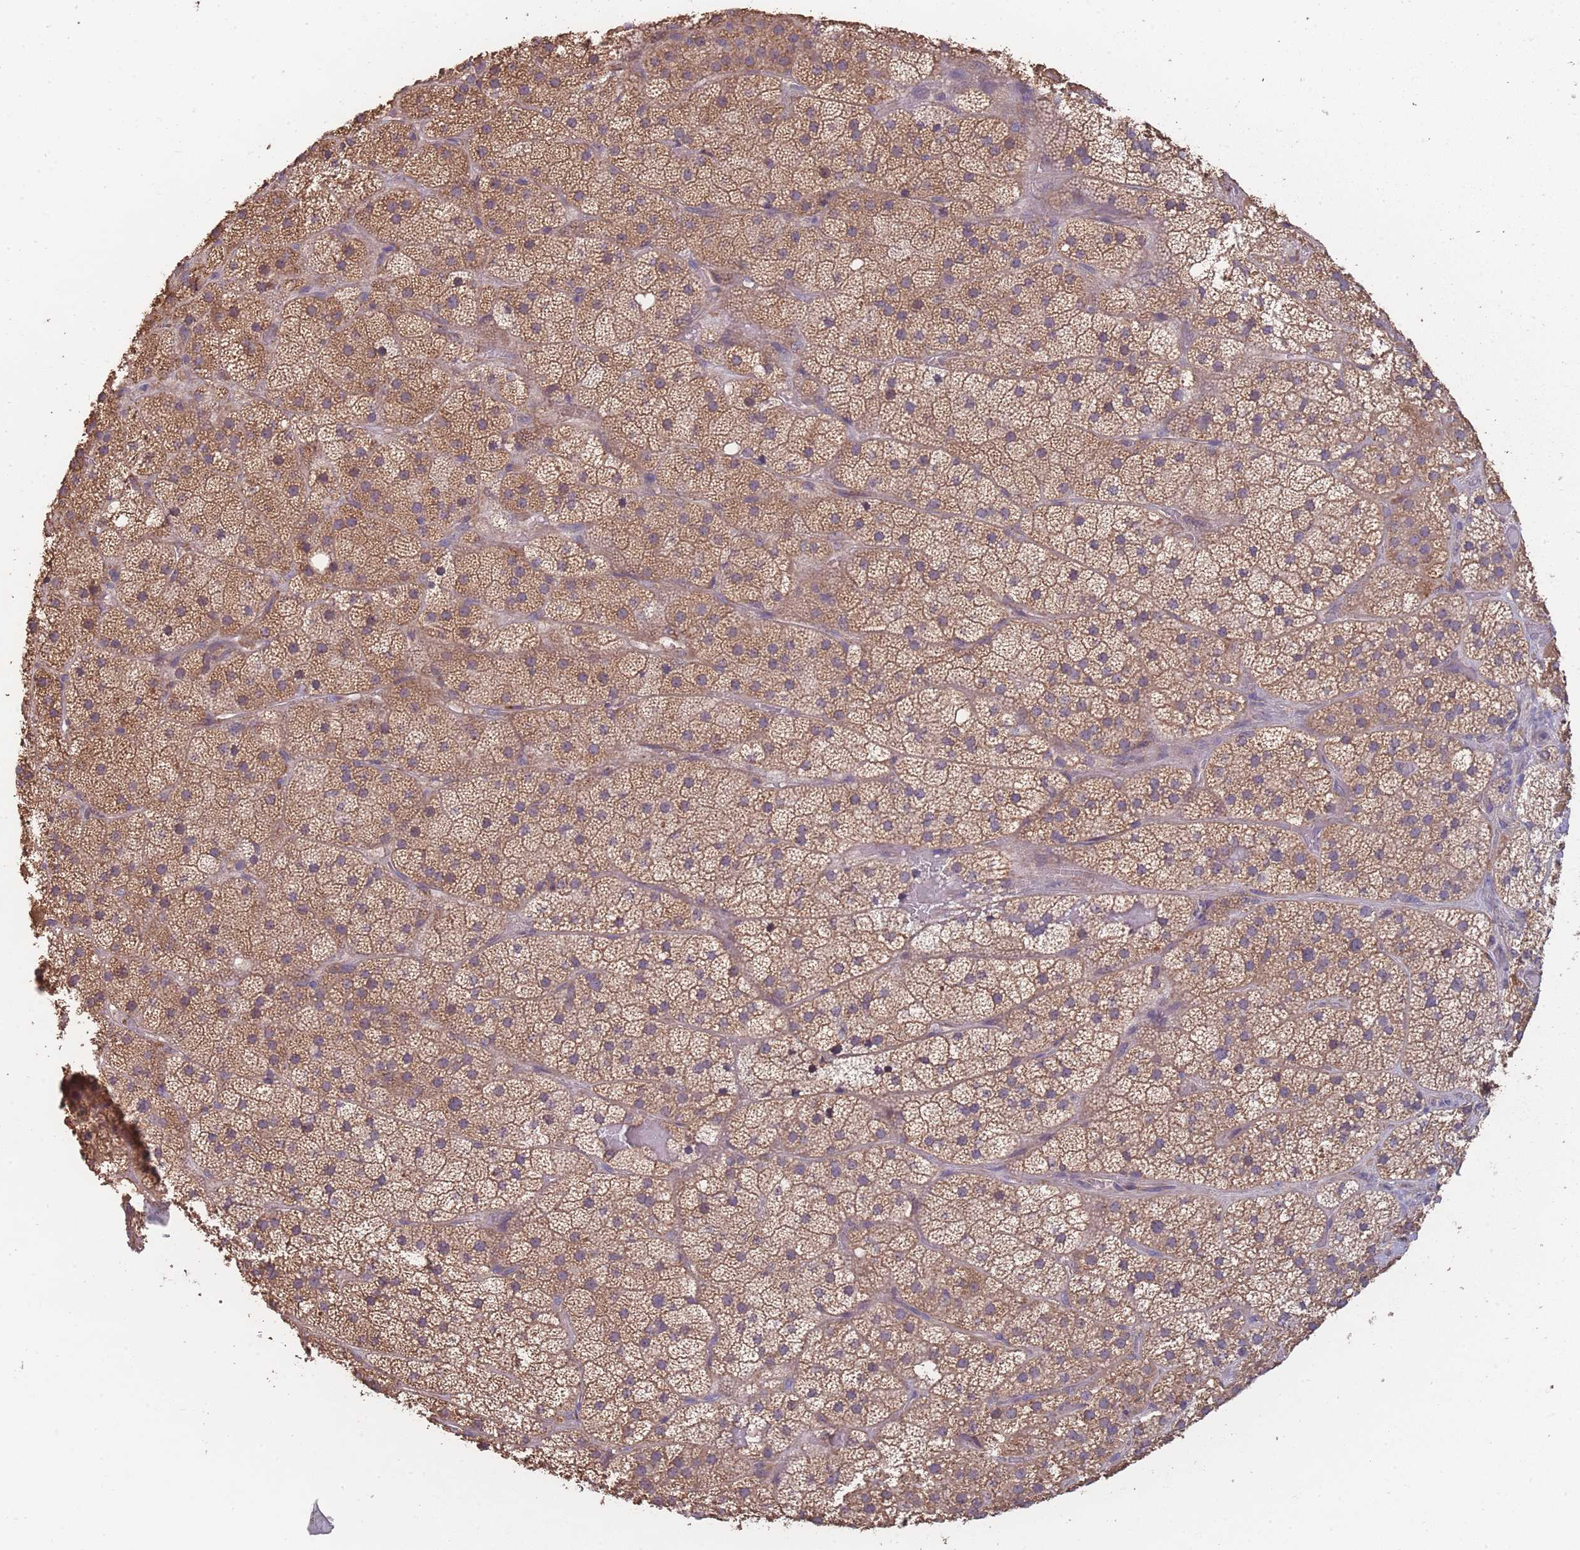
{"staining": {"intensity": "moderate", "quantity": "25%-75%", "location": "cytoplasmic/membranous"}, "tissue": "adrenal gland", "cell_type": "Glandular cells", "image_type": "normal", "snomed": [{"axis": "morphology", "description": "Normal tissue, NOS"}, {"axis": "topography", "description": "Adrenal gland"}], "caption": "Adrenal gland stained with DAB immunohistochemistry shows medium levels of moderate cytoplasmic/membranous staining in about 25%-75% of glandular cells. (brown staining indicates protein expression, while blue staining denotes nuclei).", "gene": "SANBR", "patient": {"sex": "male", "age": 57}}